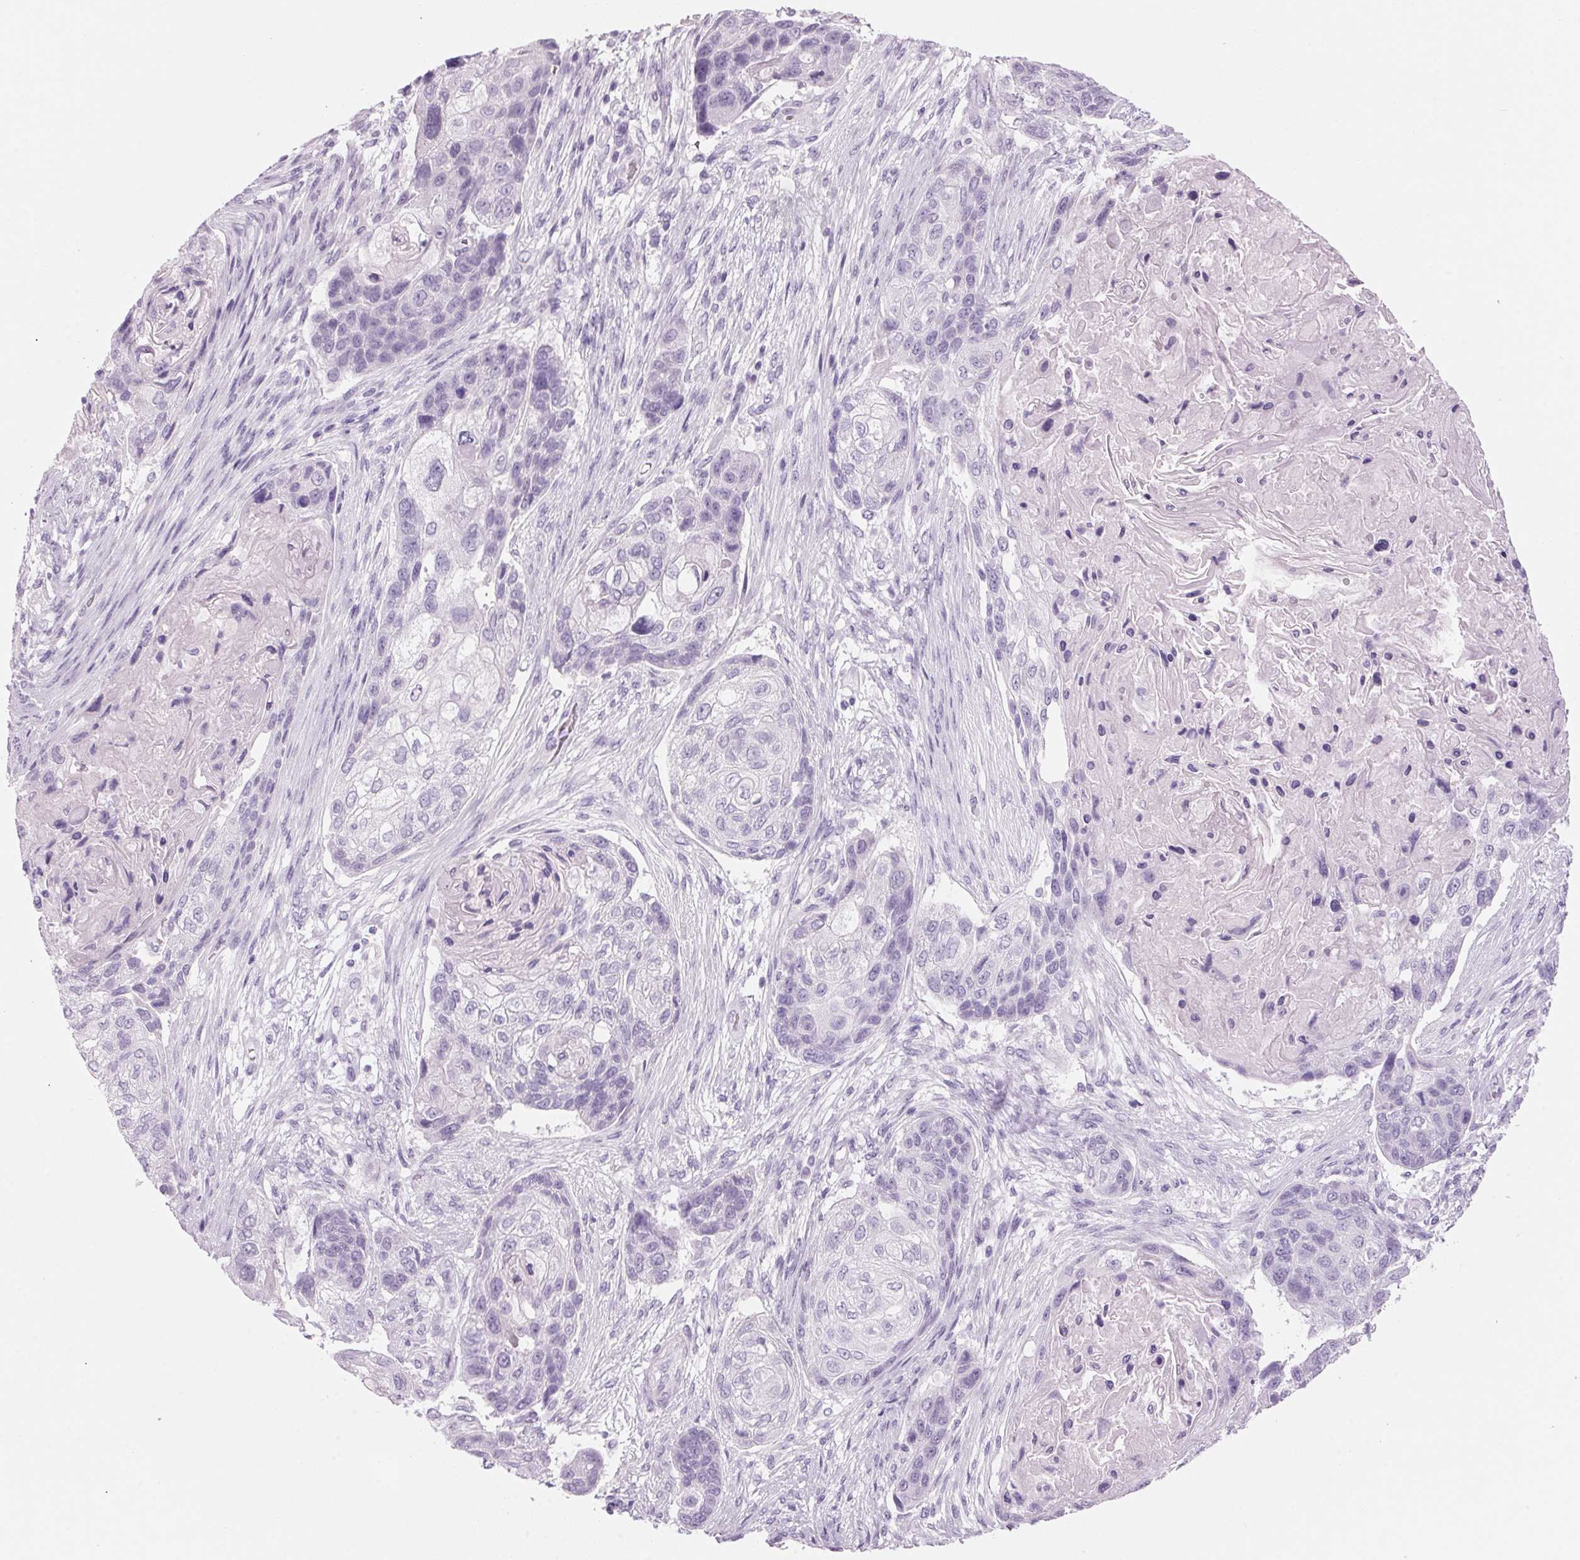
{"staining": {"intensity": "negative", "quantity": "none", "location": "none"}, "tissue": "lung cancer", "cell_type": "Tumor cells", "image_type": "cancer", "snomed": [{"axis": "morphology", "description": "Squamous cell carcinoma, NOS"}, {"axis": "topography", "description": "Lung"}], "caption": "Tumor cells show no significant protein expression in squamous cell carcinoma (lung).", "gene": "ADAM20", "patient": {"sex": "male", "age": 69}}